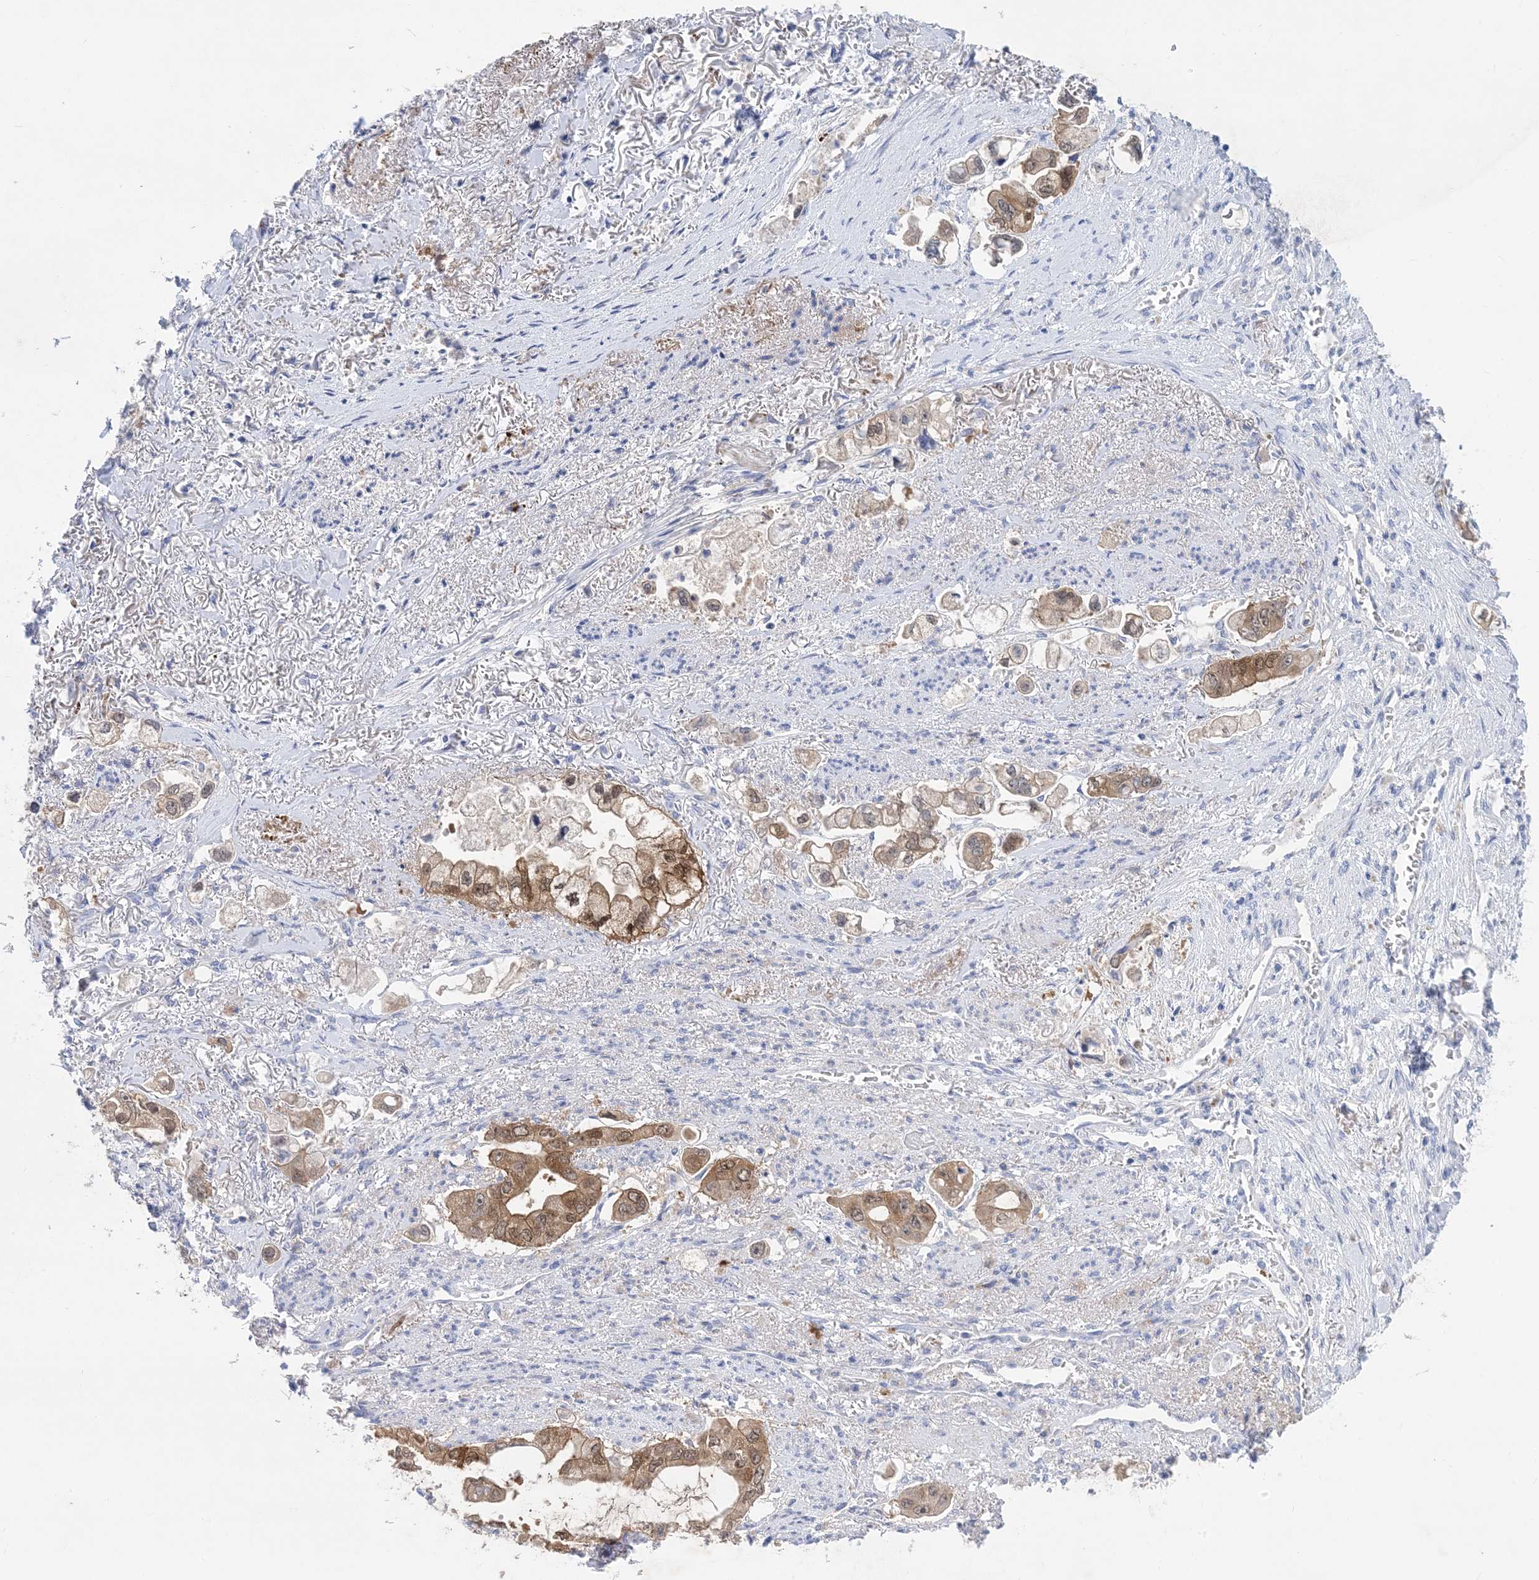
{"staining": {"intensity": "moderate", "quantity": ">75%", "location": "cytoplasmic/membranous,nuclear"}, "tissue": "stomach cancer", "cell_type": "Tumor cells", "image_type": "cancer", "snomed": [{"axis": "morphology", "description": "Adenocarcinoma, NOS"}, {"axis": "topography", "description": "Stomach"}], "caption": "This histopathology image exhibits immunohistochemistry staining of human stomach adenocarcinoma, with medium moderate cytoplasmic/membranous and nuclear expression in about >75% of tumor cells.", "gene": "SH3YL1", "patient": {"sex": "male", "age": 62}}